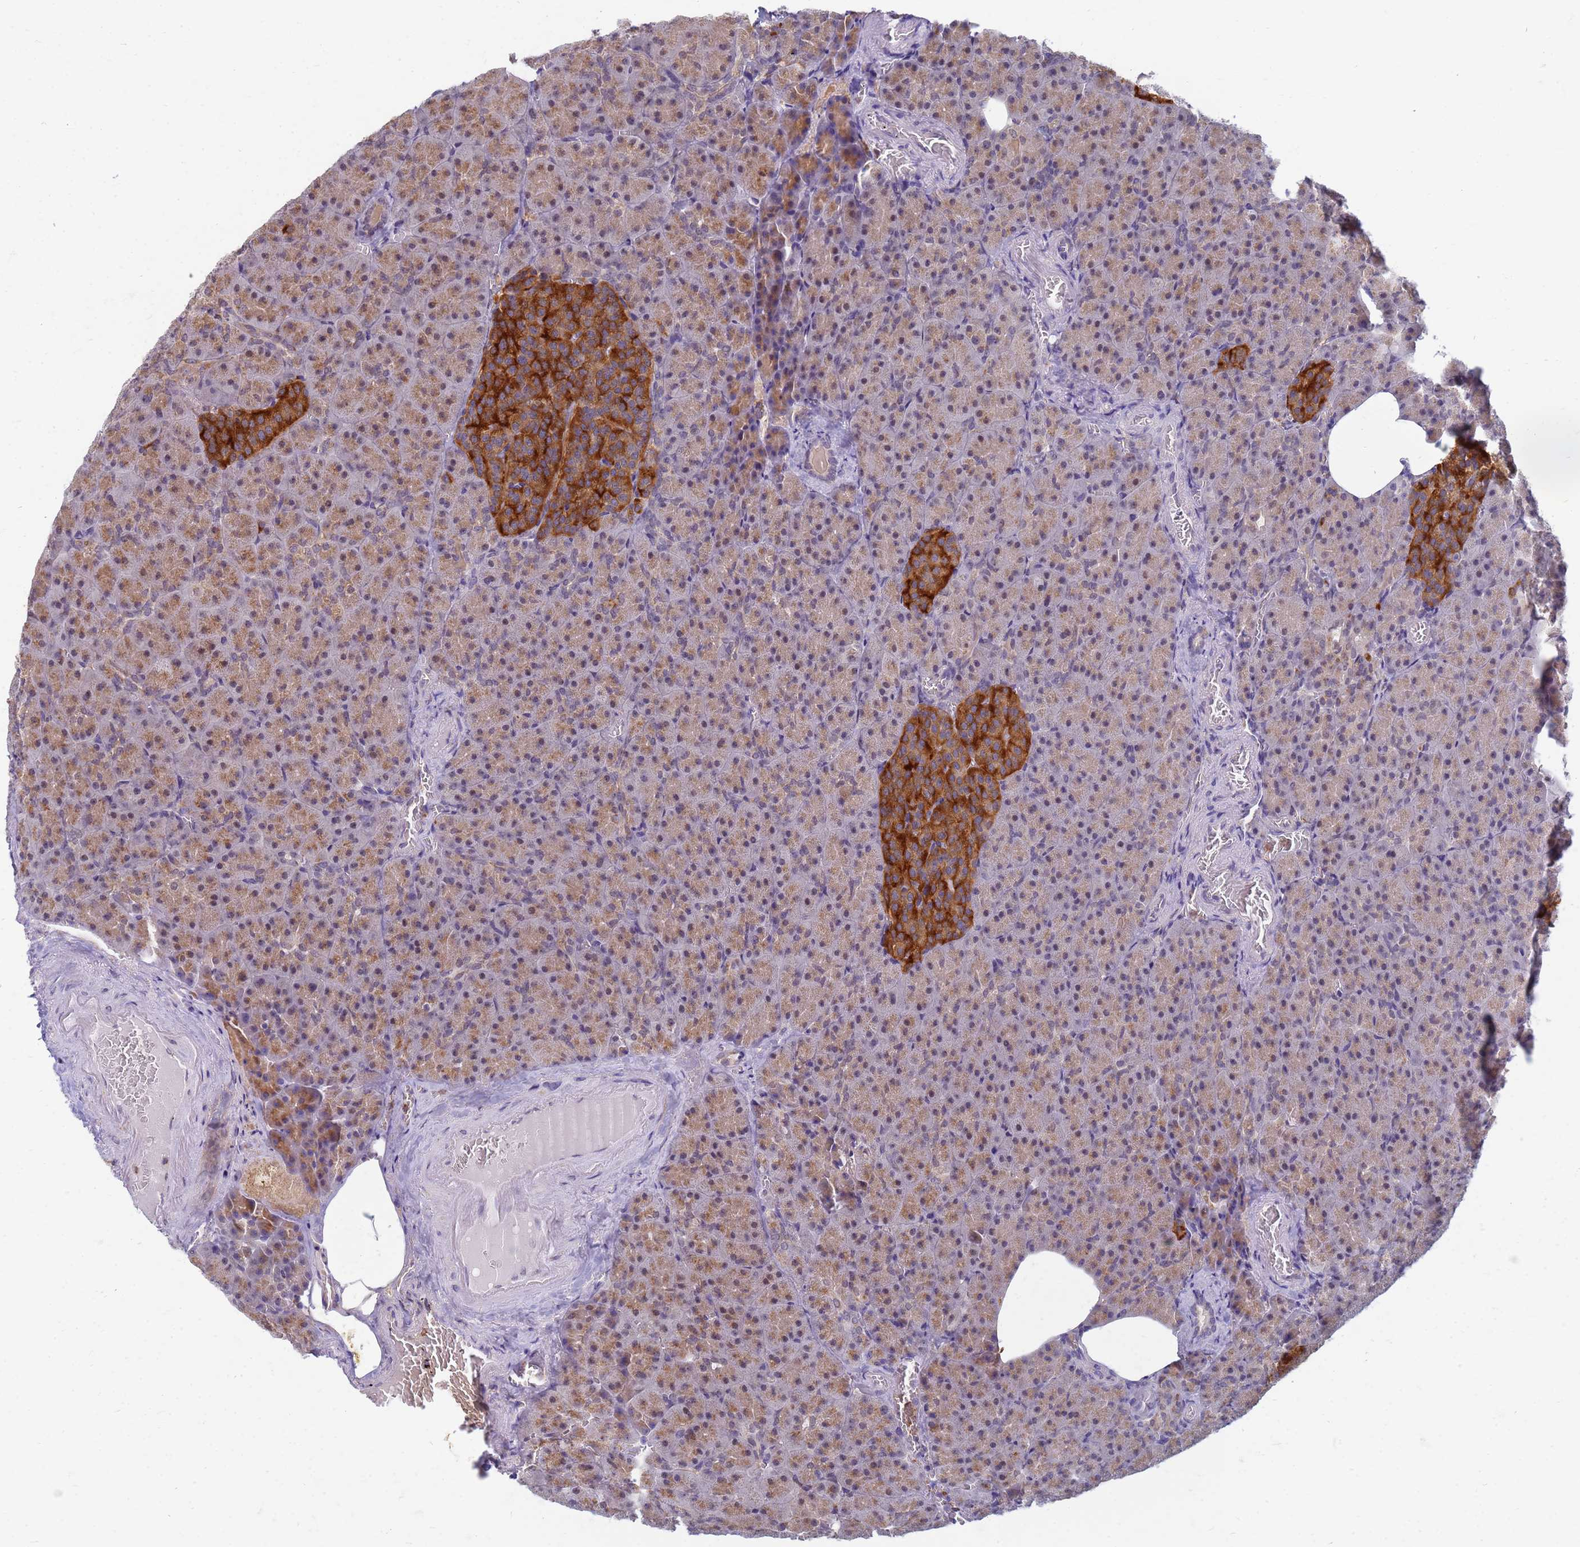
{"staining": {"intensity": "moderate", "quantity": ">75%", "location": "cytoplasmic/membranous"}, "tissue": "pancreas", "cell_type": "Exocrine glandular cells", "image_type": "normal", "snomed": [{"axis": "morphology", "description": "Normal tissue, NOS"}, {"axis": "topography", "description": "Pancreas"}], "caption": "An immunohistochemistry histopathology image of unremarkable tissue is shown. Protein staining in brown labels moderate cytoplasmic/membranous positivity in pancreas within exocrine glandular cells.", "gene": "ATP6V1E1", "patient": {"sex": "female", "age": 74}}